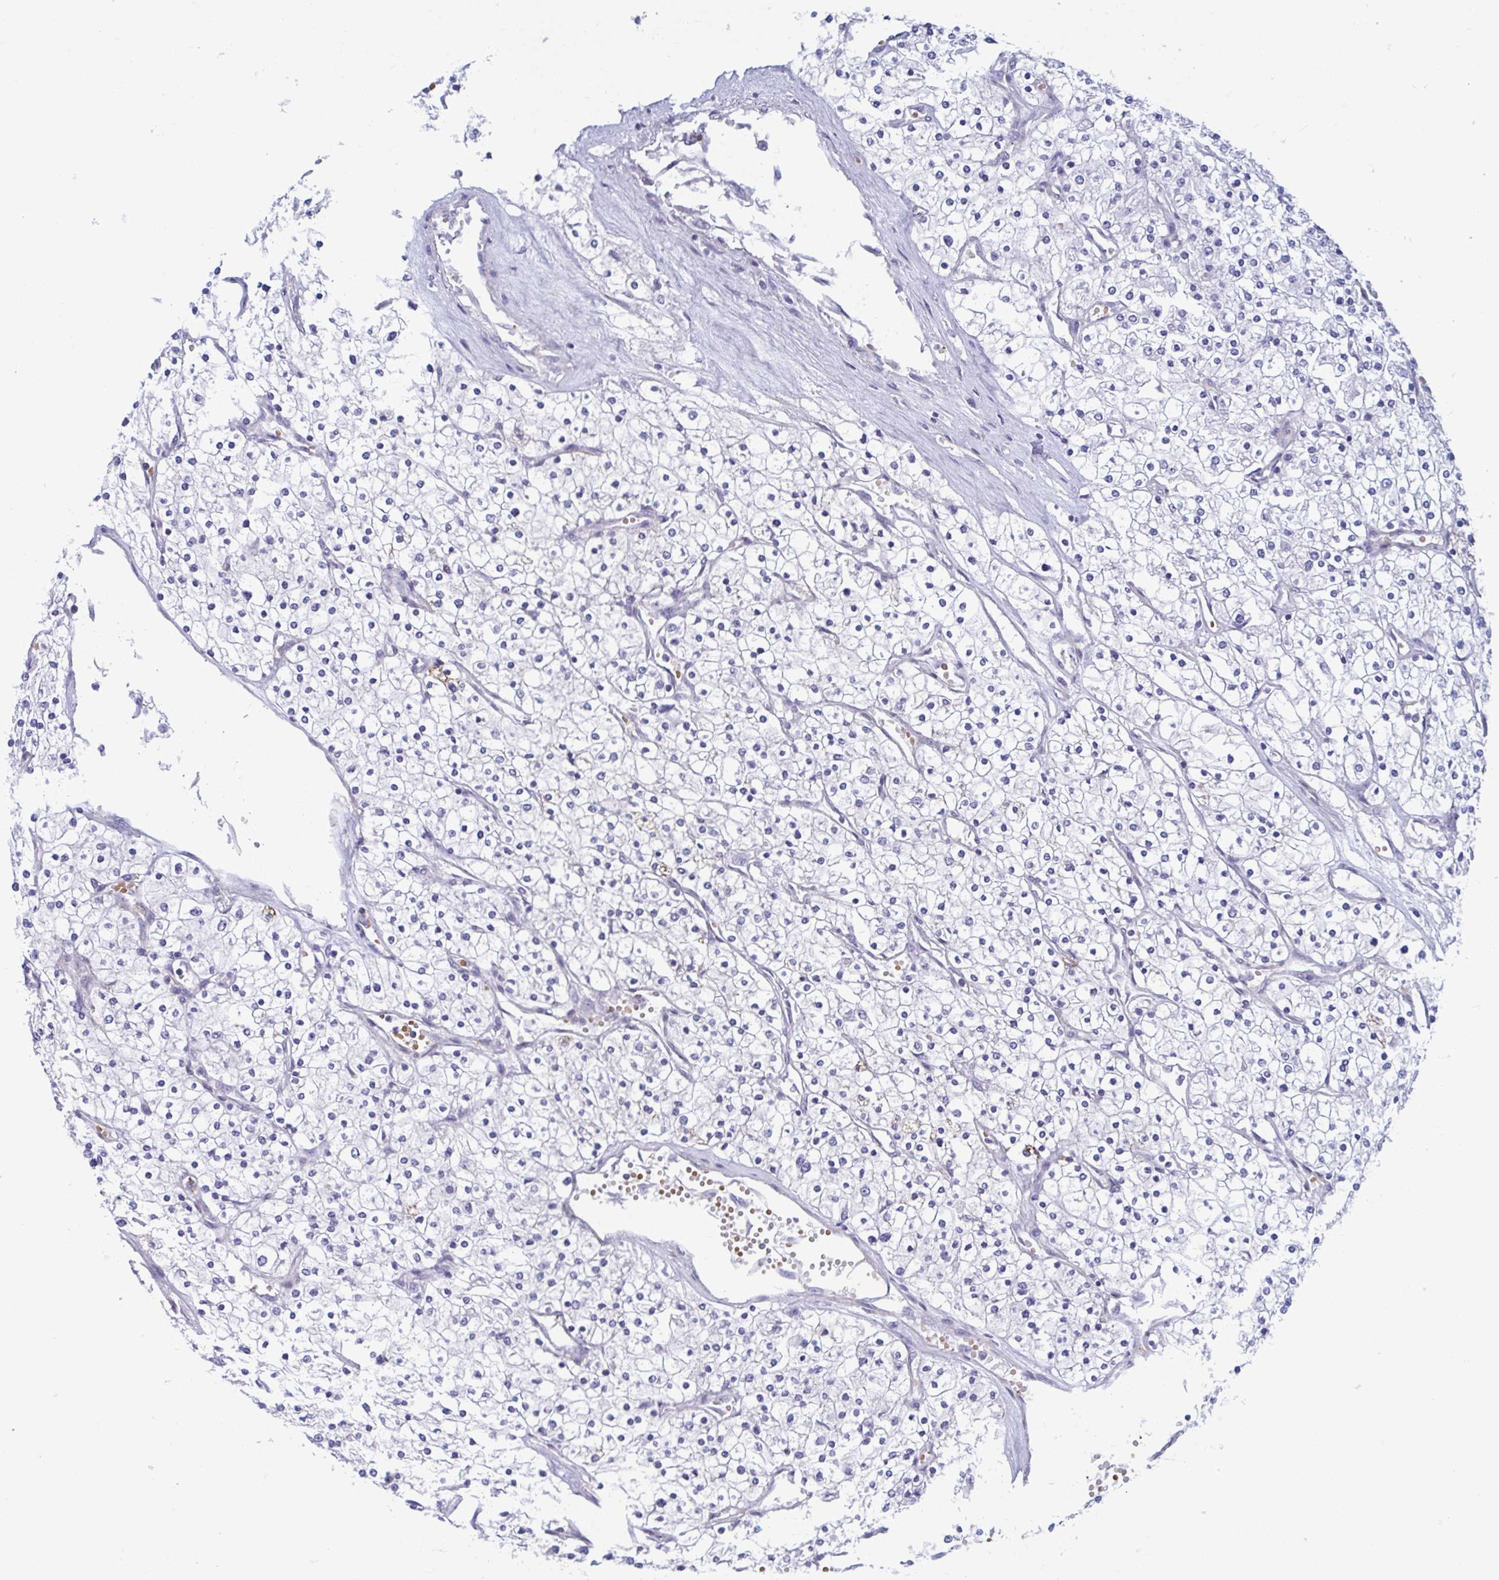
{"staining": {"intensity": "negative", "quantity": "none", "location": "none"}, "tissue": "renal cancer", "cell_type": "Tumor cells", "image_type": "cancer", "snomed": [{"axis": "morphology", "description": "Adenocarcinoma, NOS"}, {"axis": "topography", "description": "Kidney"}], "caption": "DAB immunohistochemical staining of human renal adenocarcinoma reveals no significant expression in tumor cells.", "gene": "LRRC38", "patient": {"sex": "male", "age": 80}}